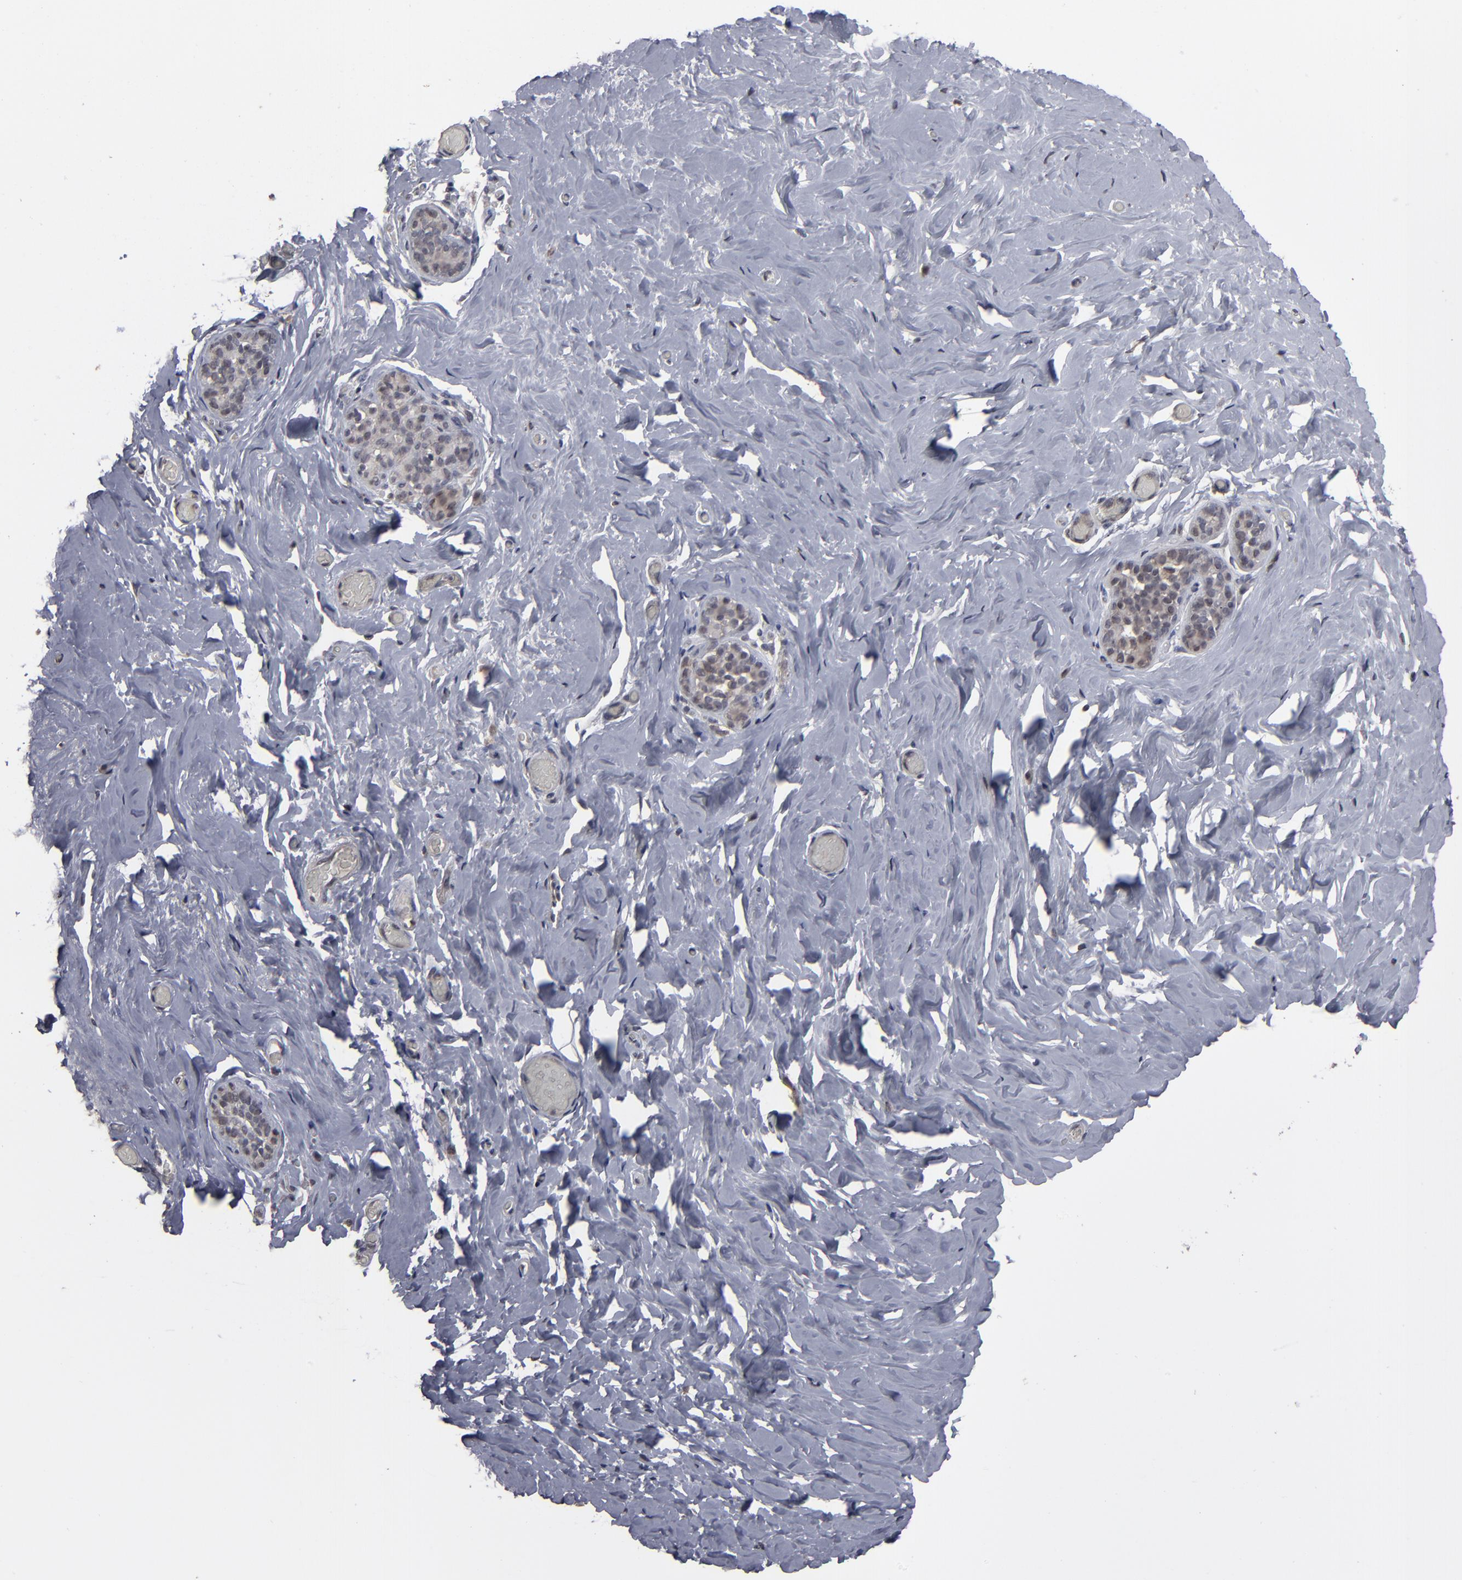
{"staining": {"intensity": "negative", "quantity": "none", "location": "none"}, "tissue": "breast", "cell_type": "Adipocytes", "image_type": "normal", "snomed": [{"axis": "morphology", "description": "Normal tissue, NOS"}, {"axis": "topography", "description": "Breast"}], "caption": "Immunohistochemical staining of unremarkable breast shows no significant positivity in adipocytes. (Stains: DAB (3,3'-diaminobenzidine) IHC with hematoxylin counter stain, Microscopy: brightfield microscopy at high magnification).", "gene": "SLC22A17", "patient": {"sex": "female", "age": 75}}